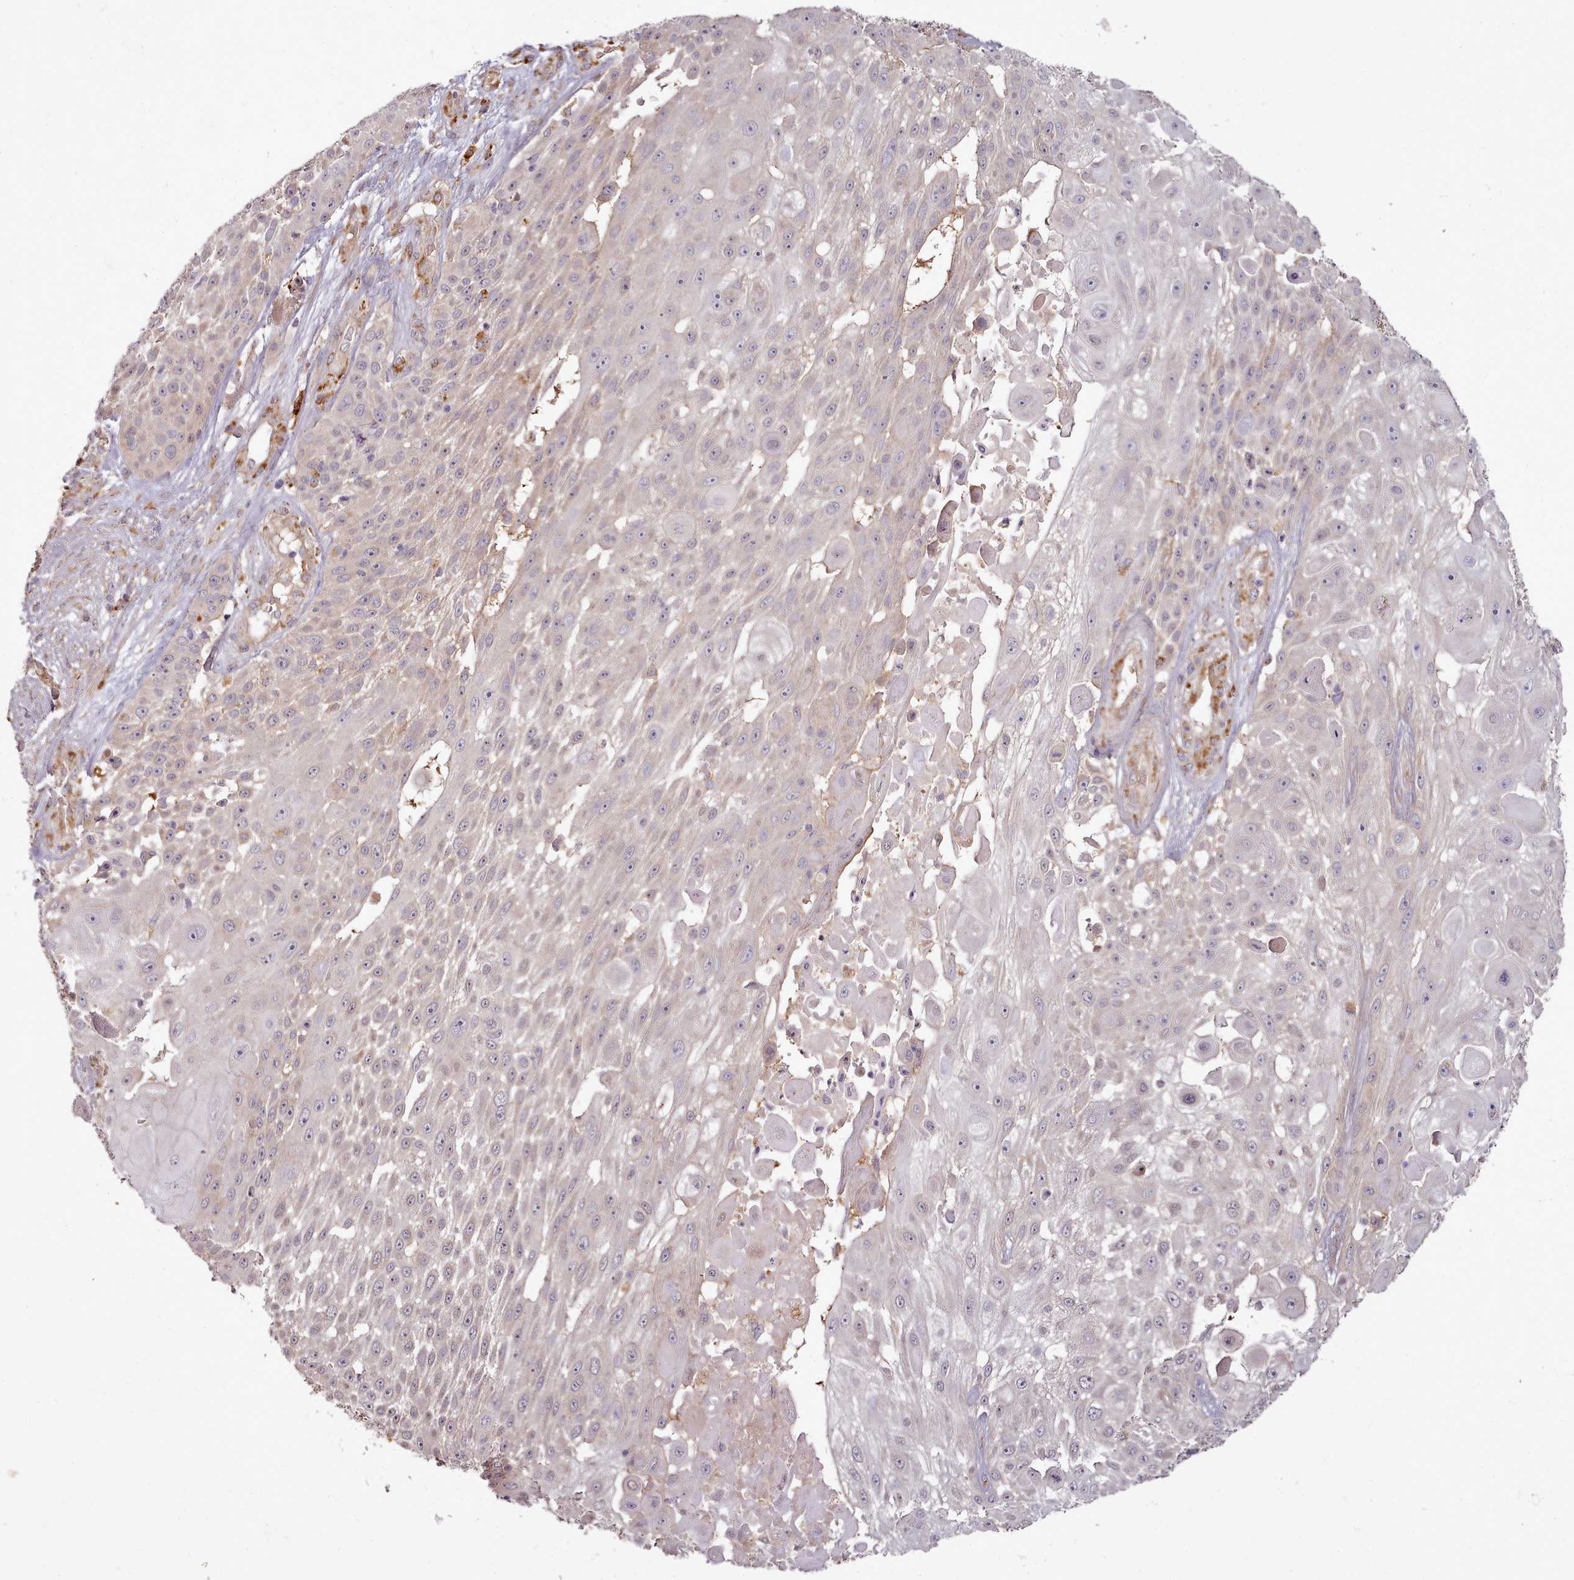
{"staining": {"intensity": "negative", "quantity": "none", "location": "none"}, "tissue": "skin cancer", "cell_type": "Tumor cells", "image_type": "cancer", "snomed": [{"axis": "morphology", "description": "Squamous cell carcinoma, NOS"}, {"axis": "topography", "description": "Skin"}], "caption": "Squamous cell carcinoma (skin) was stained to show a protein in brown. There is no significant positivity in tumor cells.", "gene": "C1QTNF5", "patient": {"sex": "female", "age": 86}}